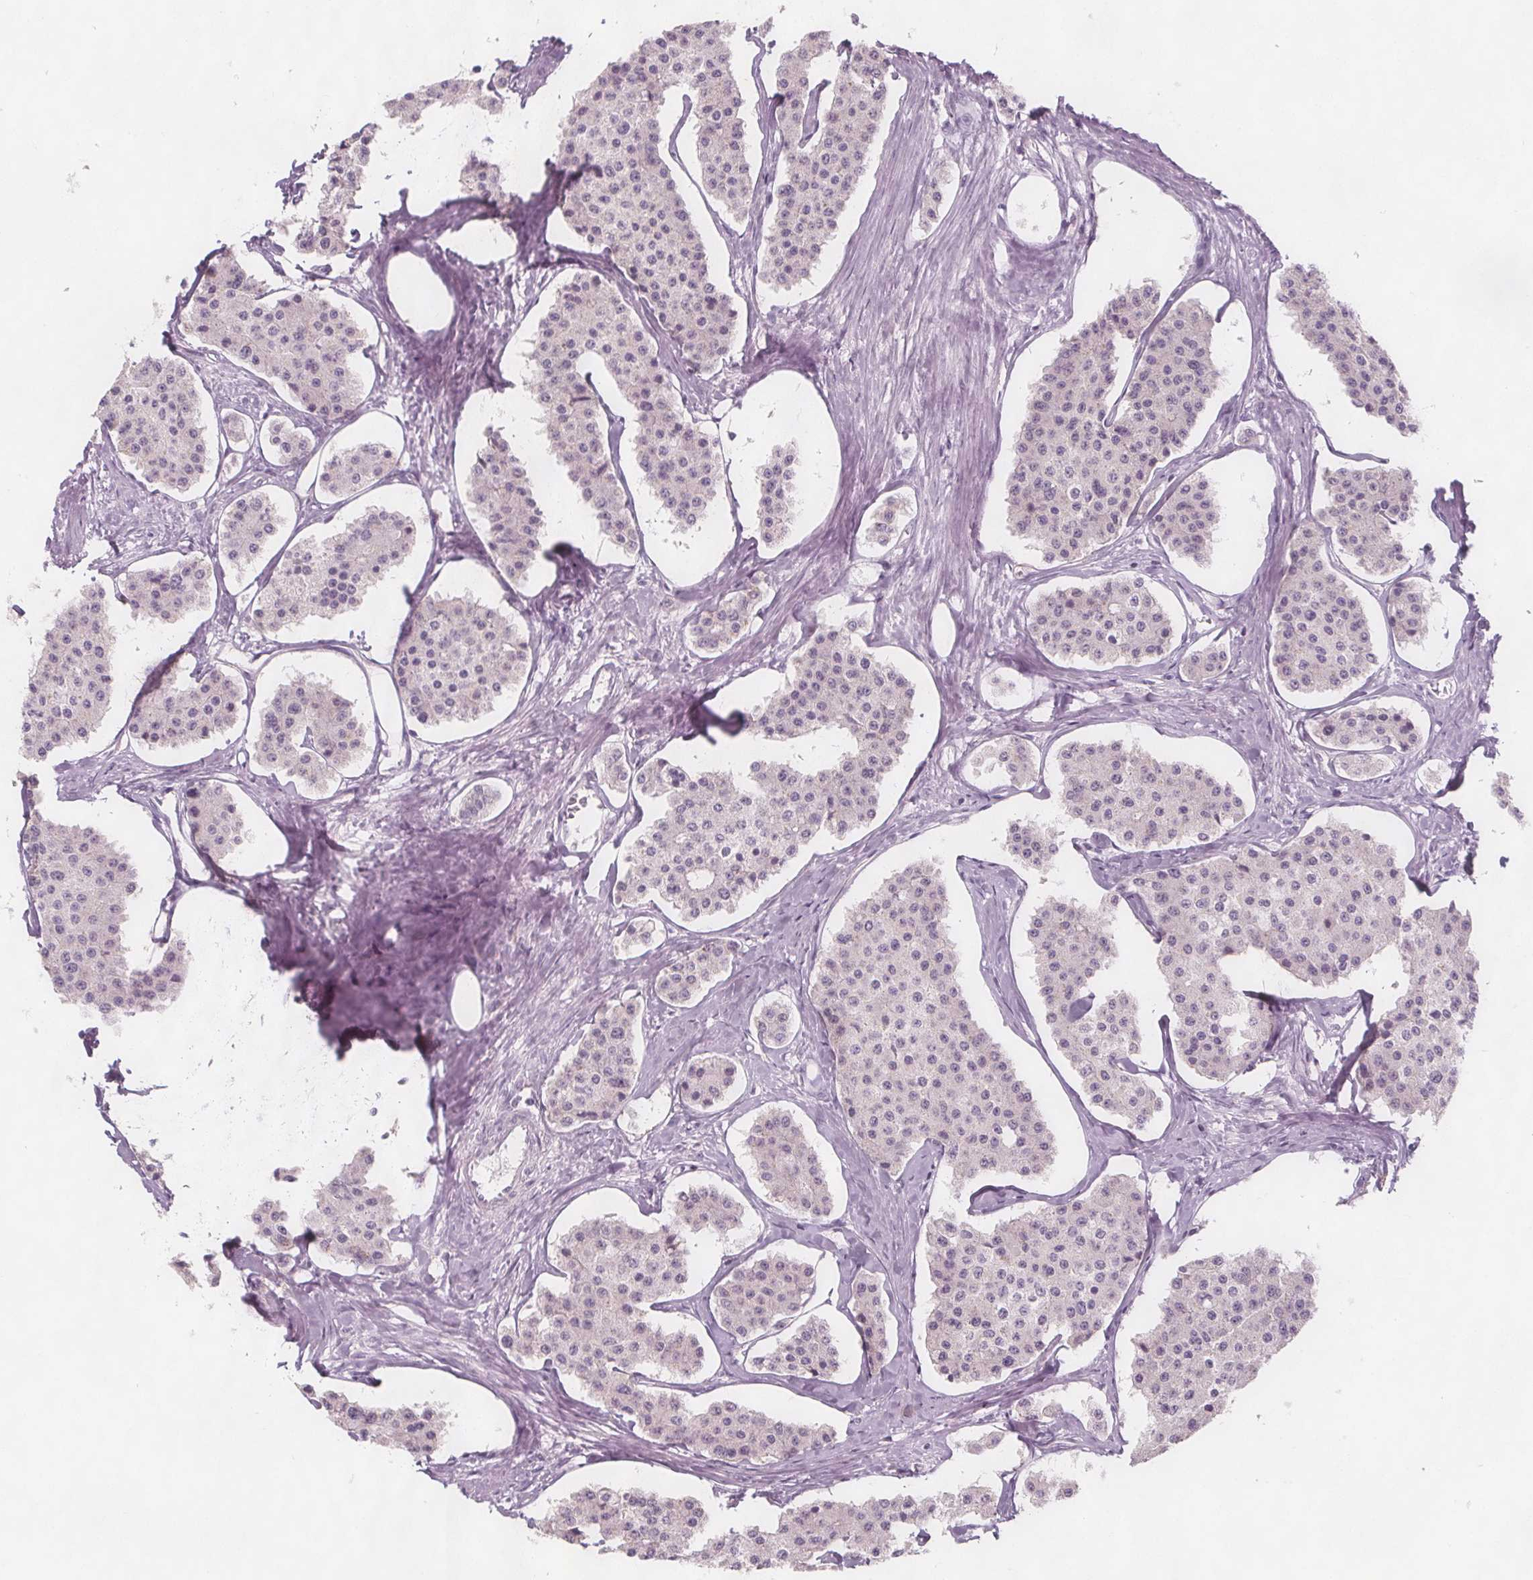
{"staining": {"intensity": "negative", "quantity": "none", "location": "none"}, "tissue": "carcinoid", "cell_type": "Tumor cells", "image_type": "cancer", "snomed": [{"axis": "morphology", "description": "Carcinoid, malignant, NOS"}, {"axis": "topography", "description": "Small intestine"}], "caption": "IHC photomicrograph of carcinoid stained for a protein (brown), which demonstrates no positivity in tumor cells.", "gene": "C1orf167", "patient": {"sex": "female", "age": 65}}